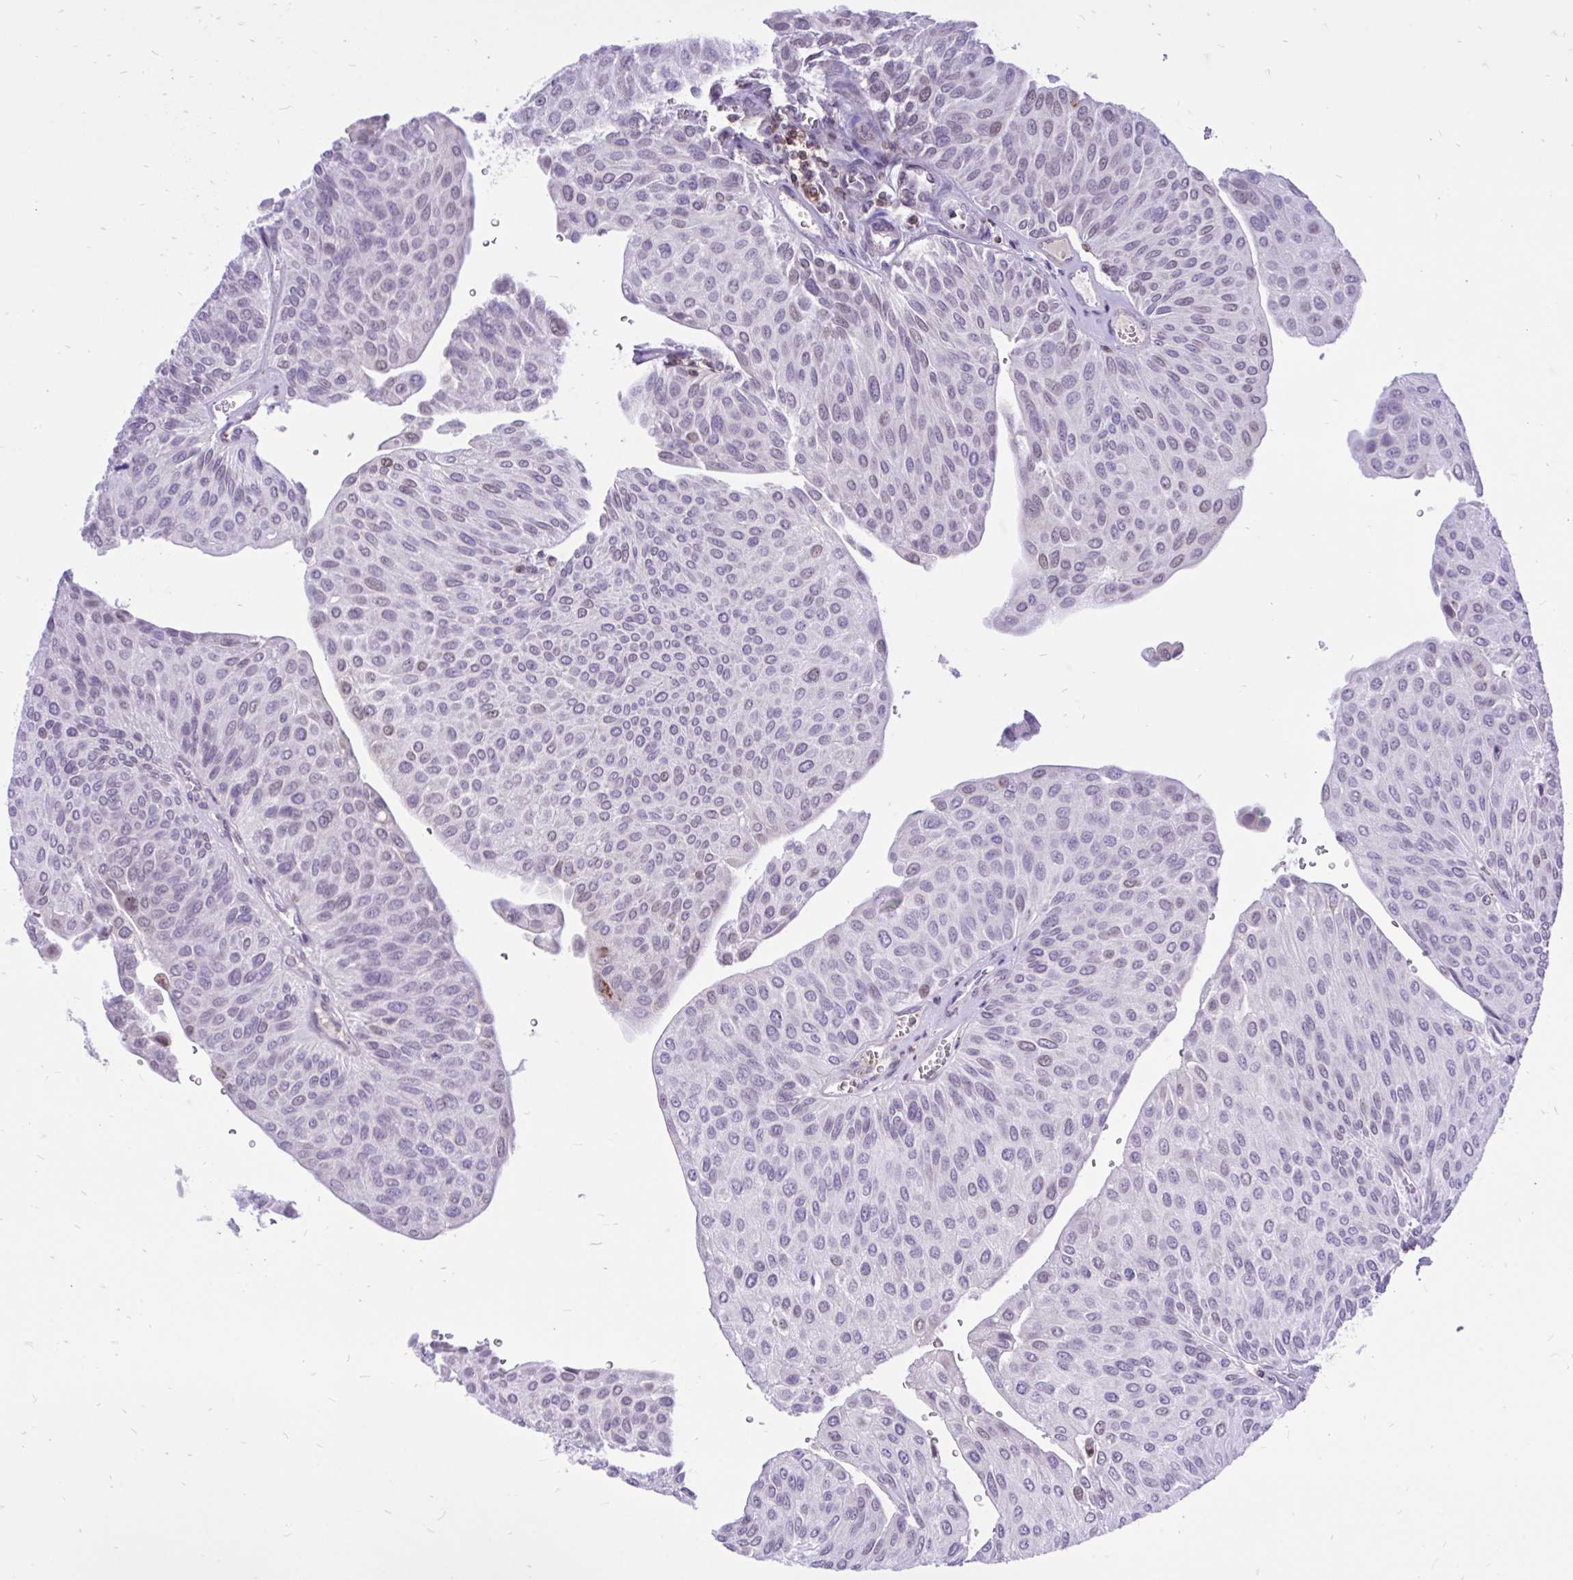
{"staining": {"intensity": "weak", "quantity": "<25%", "location": "nuclear"}, "tissue": "urothelial cancer", "cell_type": "Tumor cells", "image_type": "cancer", "snomed": [{"axis": "morphology", "description": "Urothelial carcinoma, NOS"}, {"axis": "topography", "description": "Urinary bladder"}], "caption": "Tumor cells show no significant staining in urothelial cancer.", "gene": "CXCL8", "patient": {"sex": "male", "age": 67}}